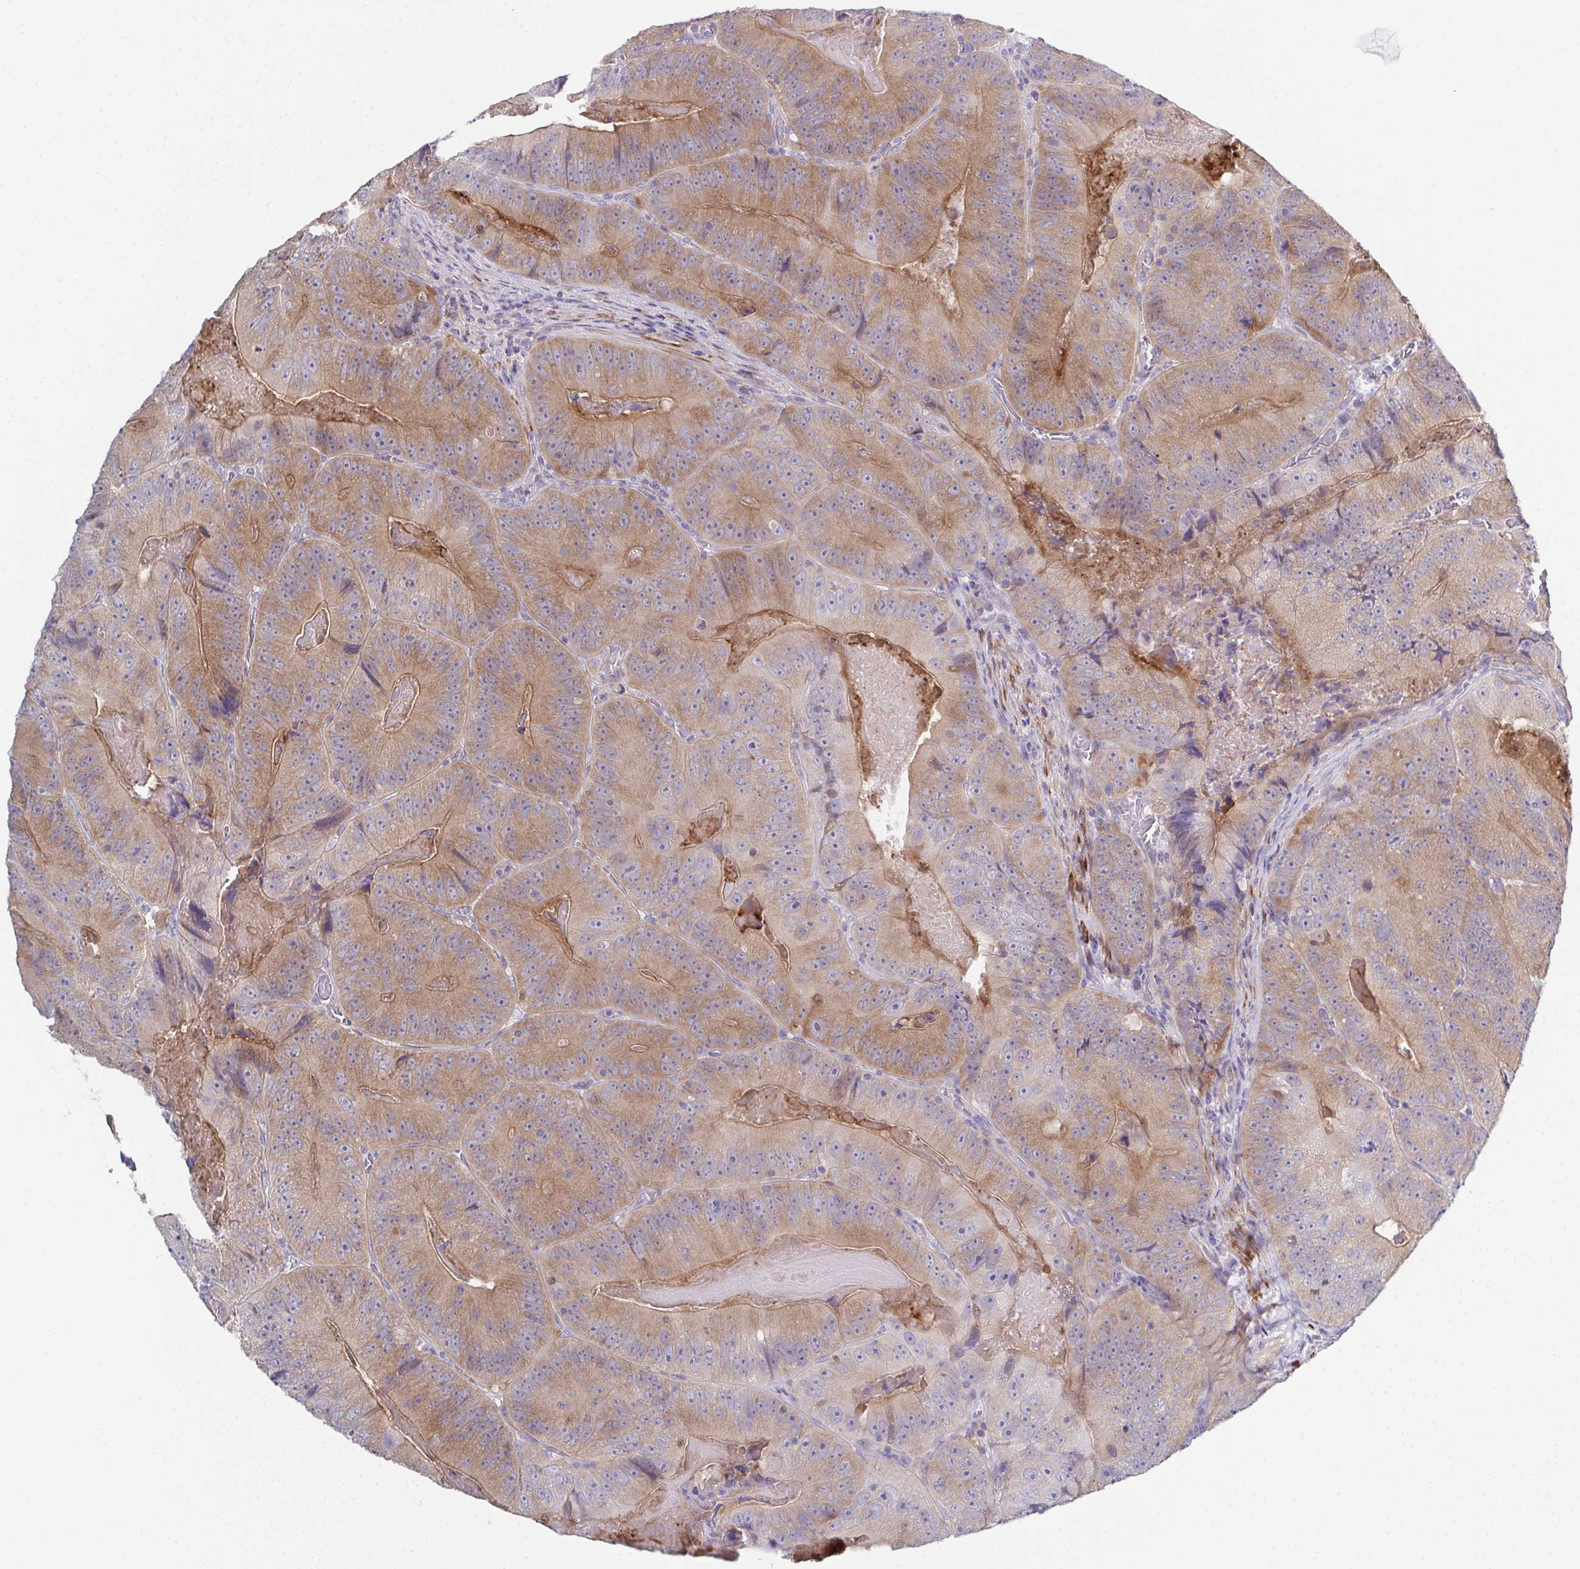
{"staining": {"intensity": "moderate", "quantity": ">75%", "location": "cytoplasmic/membranous"}, "tissue": "colorectal cancer", "cell_type": "Tumor cells", "image_type": "cancer", "snomed": [{"axis": "morphology", "description": "Adenocarcinoma, NOS"}, {"axis": "topography", "description": "Colon"}], "caption": "Immunohistochemical staining of human colorectal adenocarcinoma exhibits medium levels of moderate cytoplasmic/membranous protein expression in about >75% of tumor cells.", "gene": "CFAP97D1", "patient": {"sex": "female", "age": 86}}